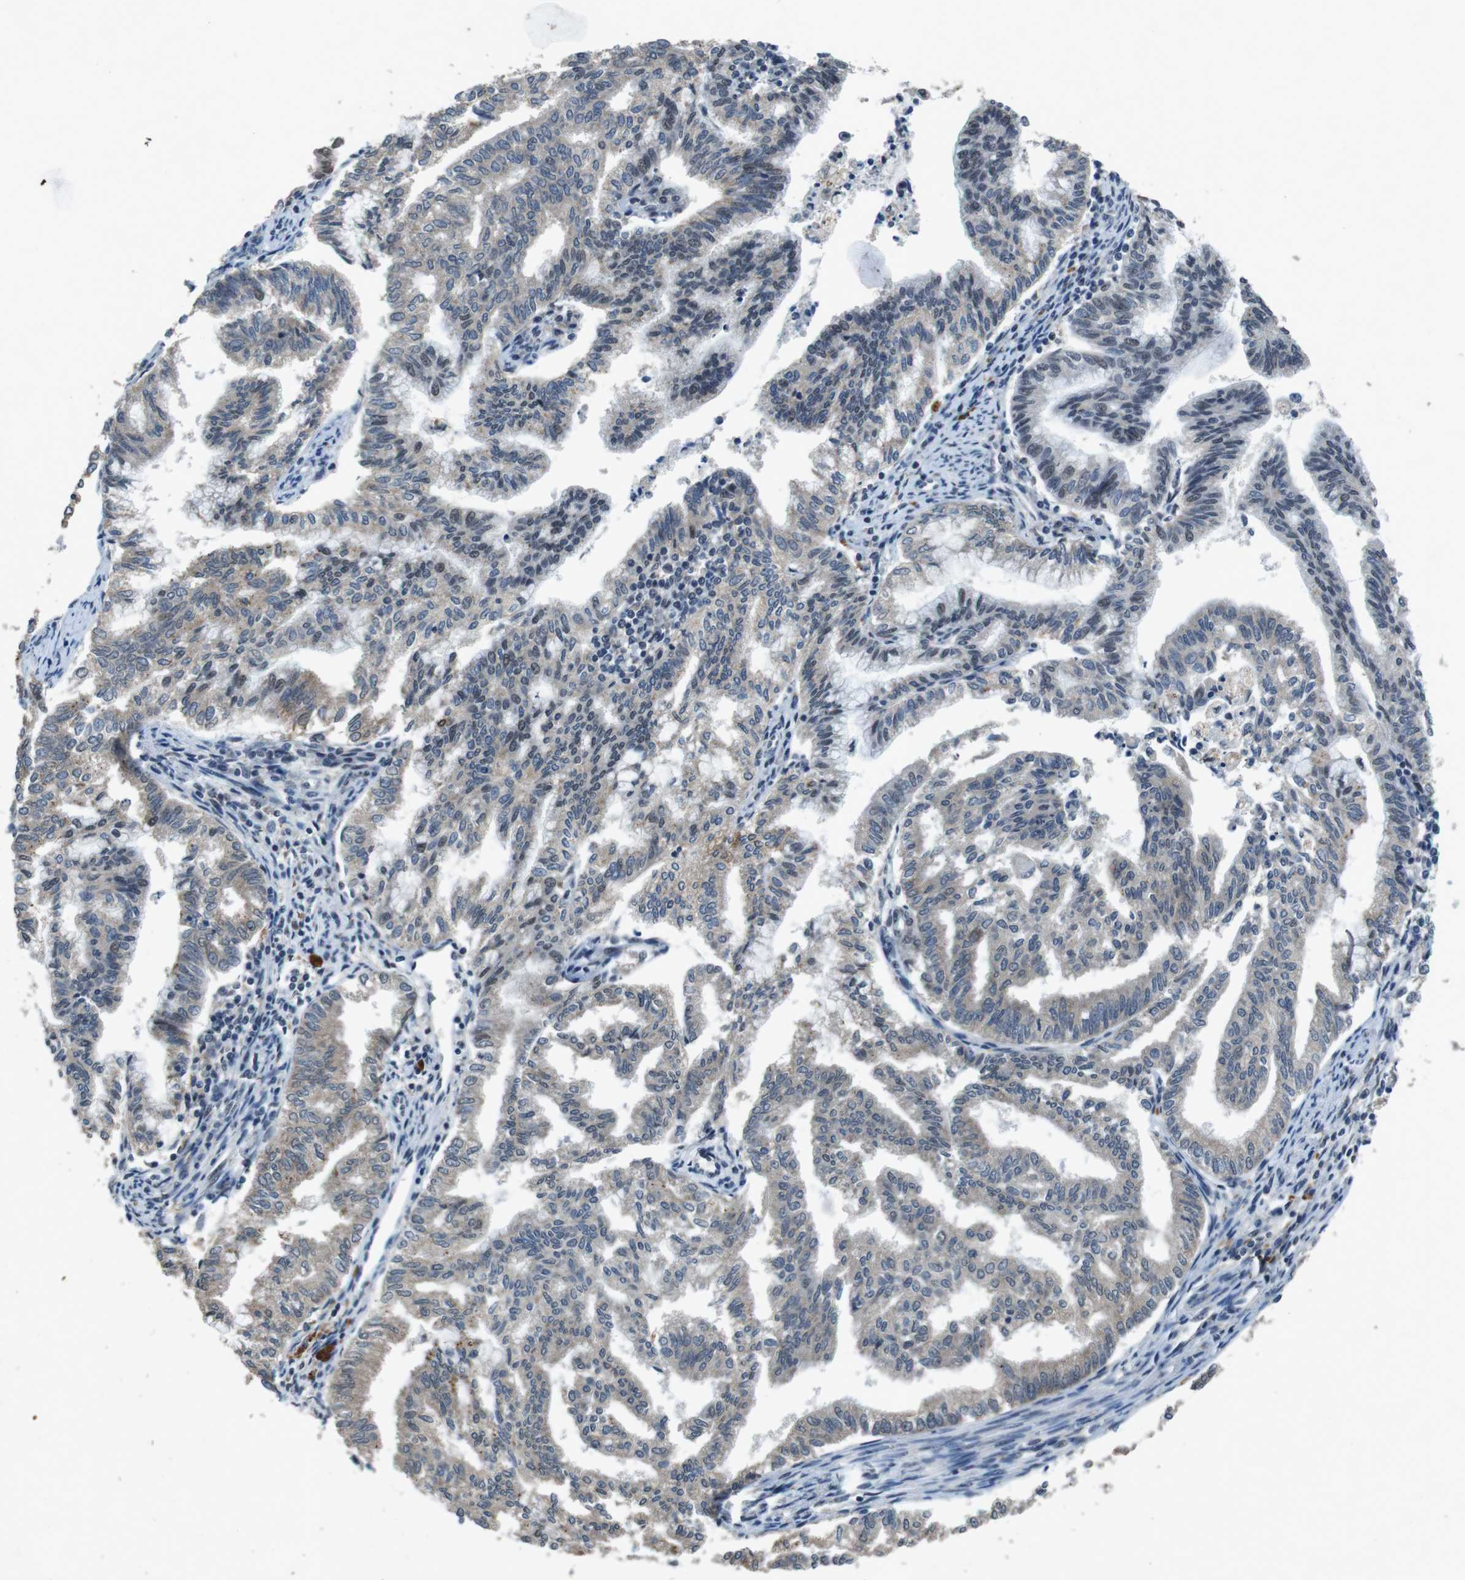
{"staining": {"intensity": "weak", "quantity": "25%-75%", "location": "cytoplasmic/membranous"}, "tissue": "endometrial cancer", "cell_type": "Tumor cells", "image_type": "cancer", "snomed": [{"axis": "morphology", "description": "Adenocarcinoma, NOS"}, {"axis": "topography", "description": "Endometrium"}], "caption": "A low amount of weak cytoplasmic/membranous expression is present in about 25%-75% of tumor cells in endometrial cancer tissue.", "gene": "USP7", "patient": {"sex": "female", "age": 79}}